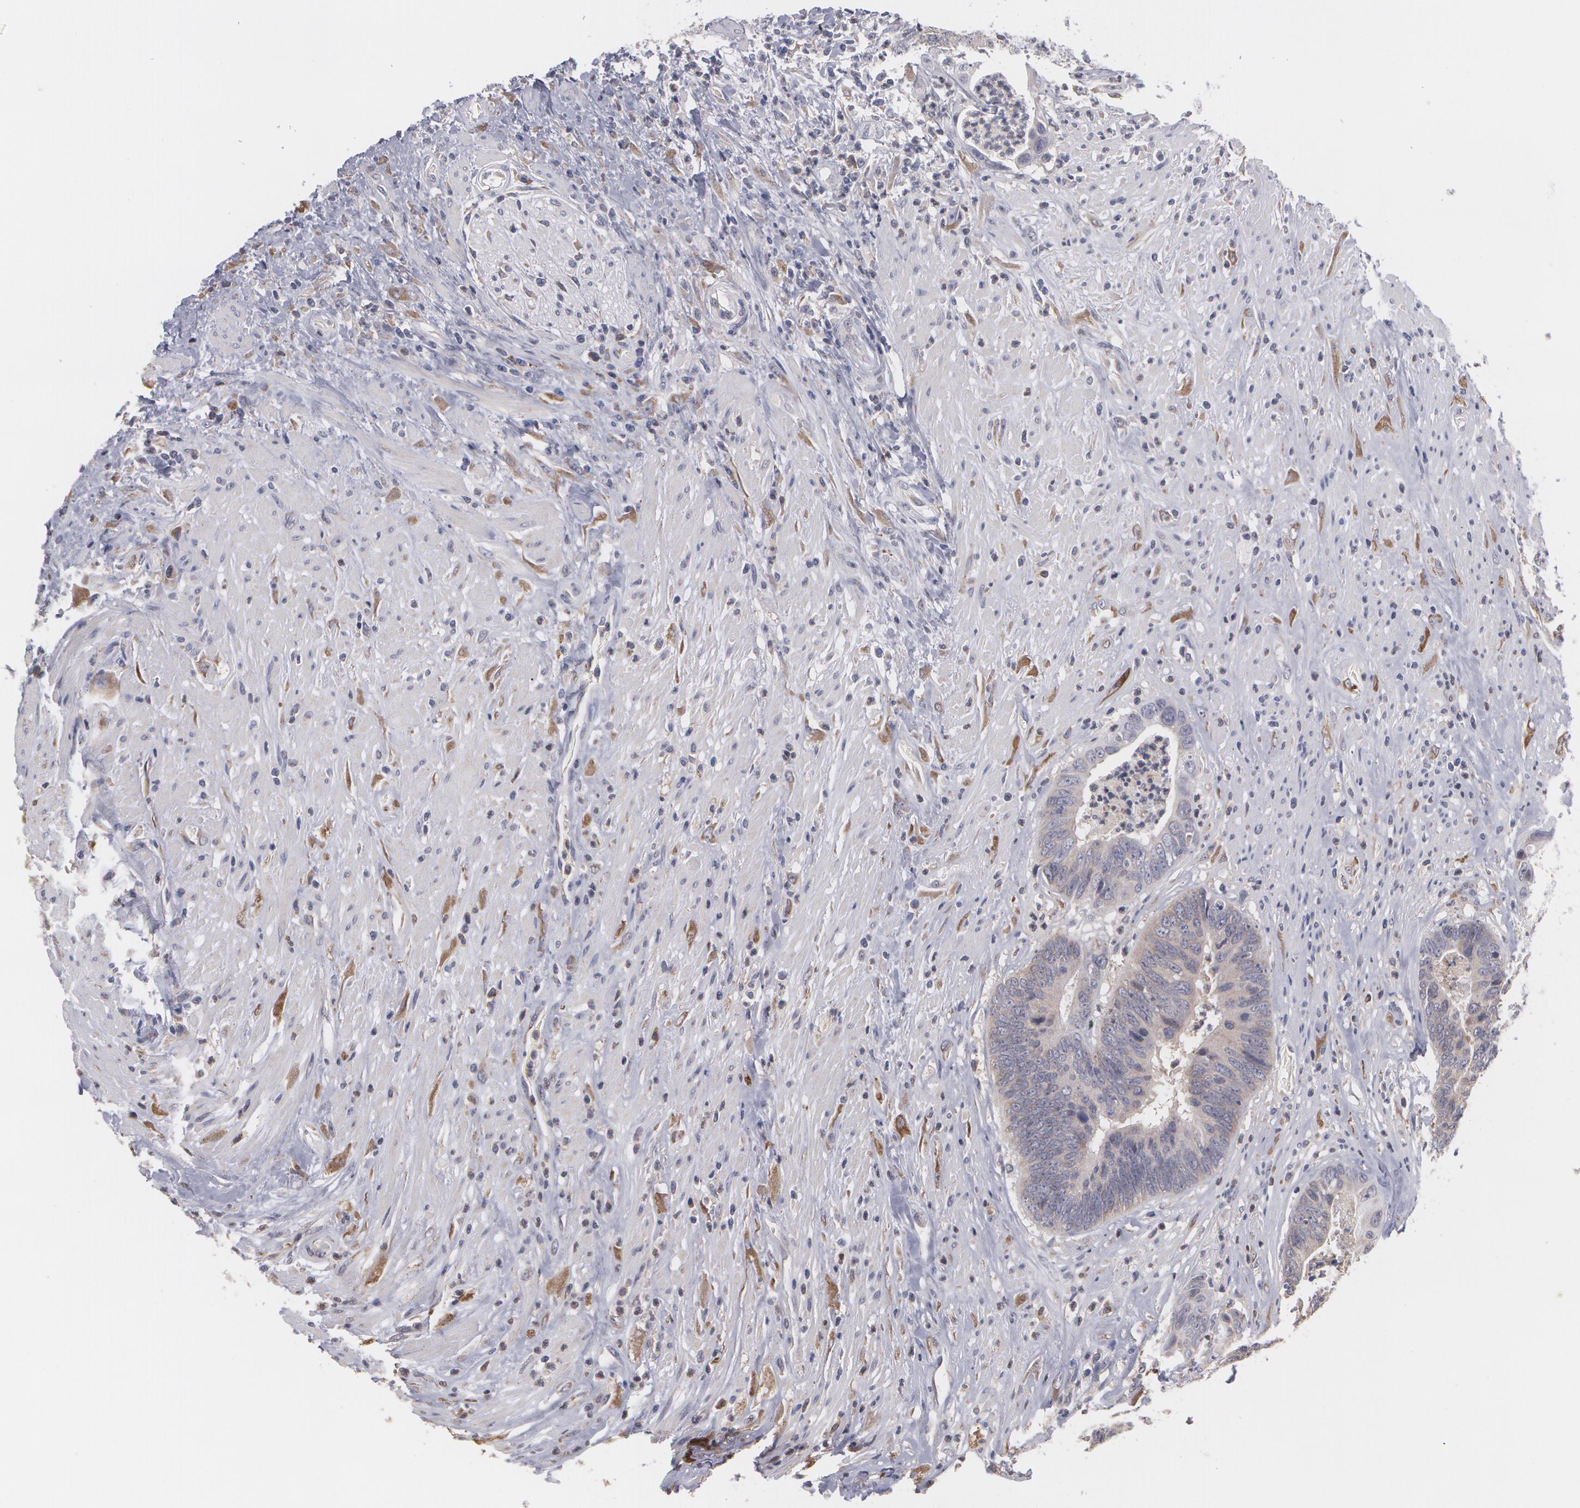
{"staining": {"intensity": "weak", "quantity": ">75%", "location": "cytoplasmic/membranous"}, "tissue": "colorectal cancer", "cell_type": "Tumor cells", "image_type": "cancer", "snomed": [{"axis": "morphology", "description": "Adenocarcinoma, NOS"}, {"axis": "topography", "description": "Rectum"}], "caption": "The histopathology image shows staining of colorectal cancer (adenocarcinoma), revealing weak cytoplasmic/membranous protein expression (brown color) within tumor cells.", "gene": "MTHFD1", "patient": {"sex": "female", "age": 65}}